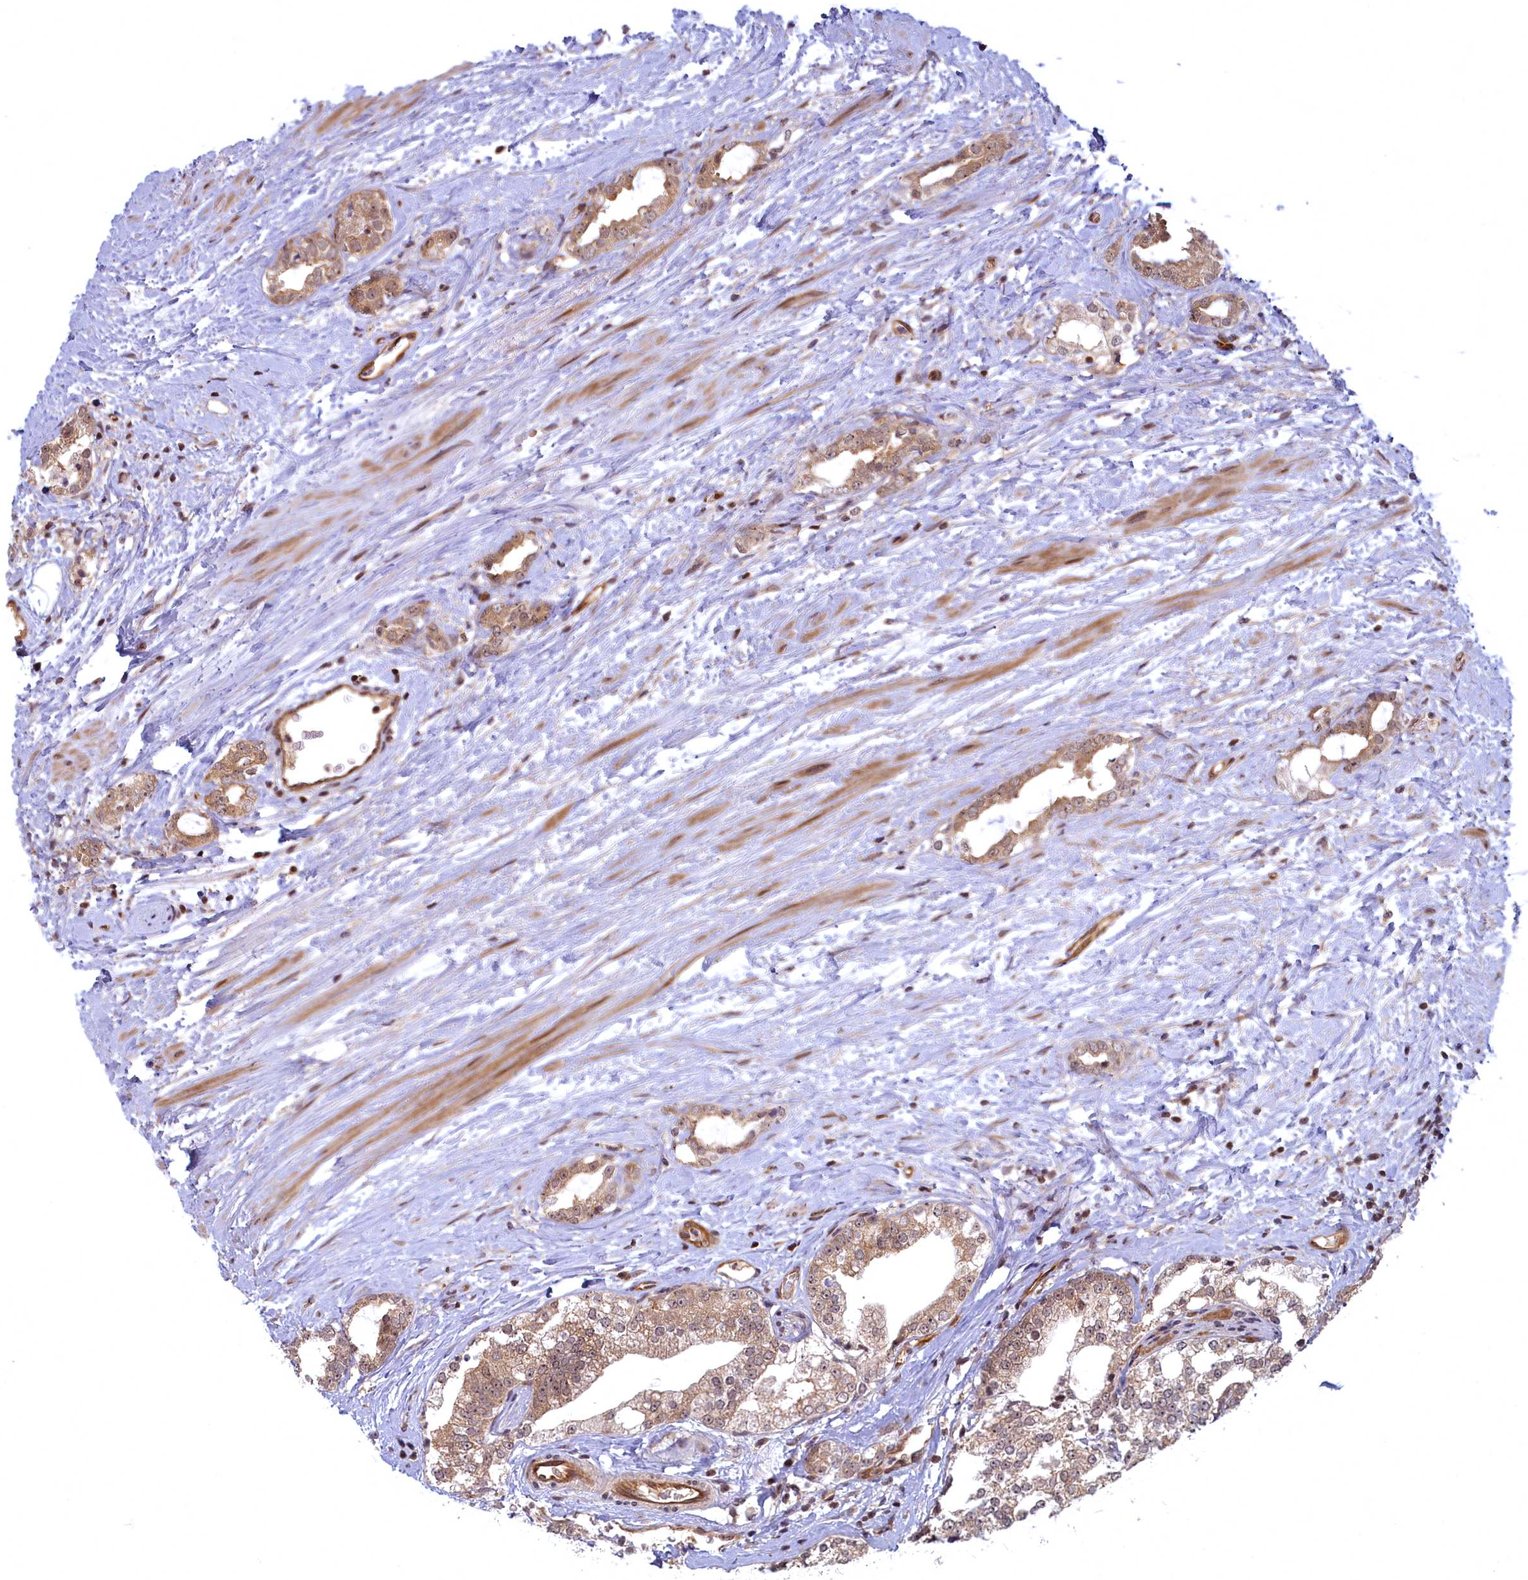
{"staining": {"intensity": "weak", "quantity": ">75%", "location": "cytoplasmic/membranous"}, "tissue": "prostate cancer", "cell_type": "Tumor cells", "image_type": "cancer", "snomed": [{"axis": "morphology", "description": "Adenocarcinoma, High grade"}, {"axis": "topography", "description": "Prostate"}], "caption": "Prostate adenocarcinoma (high-grade) stained for a protein demonstrates weak cytoplasmic/membranous positivity in tumor cells.", "gene": "SNRK", "patient": {"sex": "male", "age": 64}}